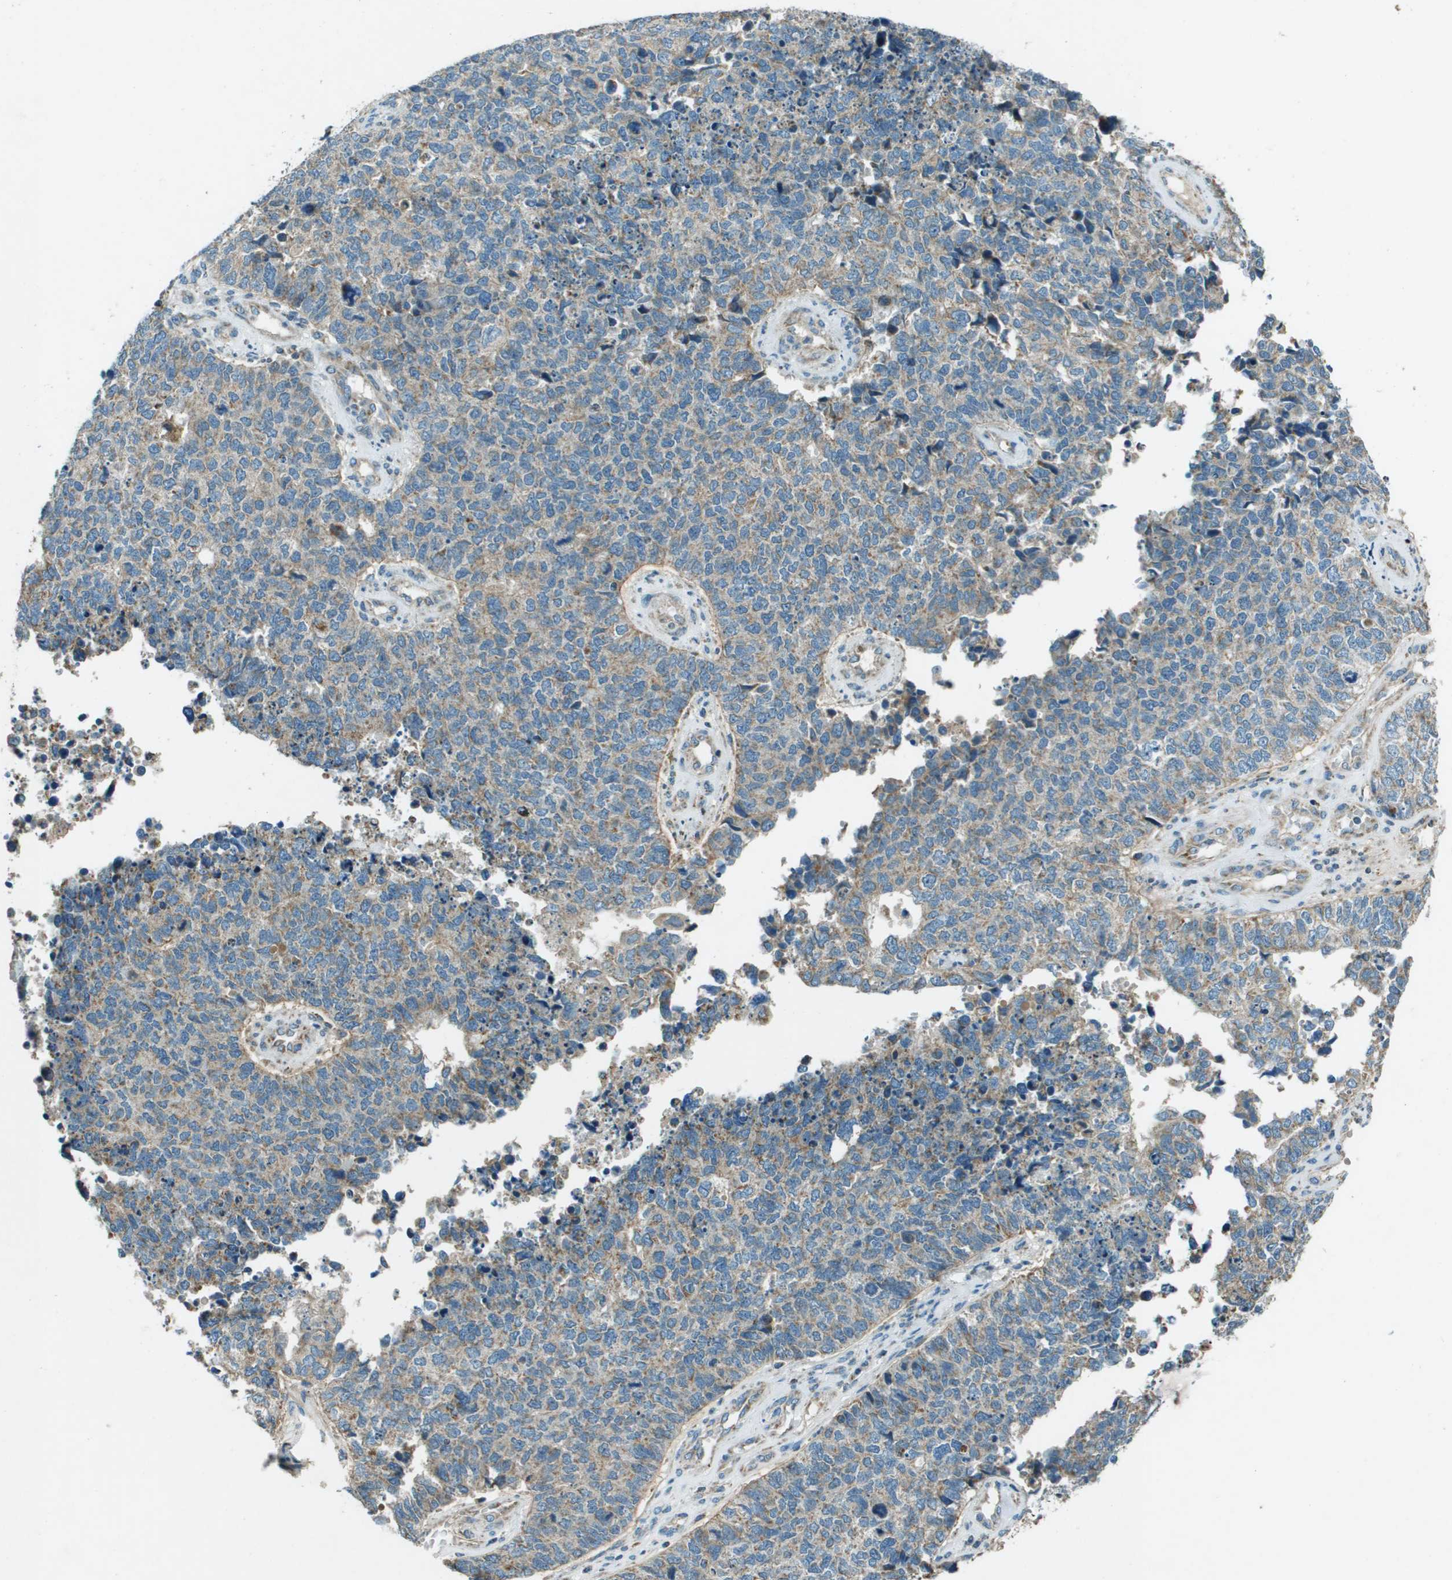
{"staining": {"intensity": "moderate", "quantity": ">75%", "location": "cytoplasmic/membranous"}, "tissue": "cervical cancer", "cell_type": "Tumor cells", "image_type": "cancer", "snomed": [{"axis": "morphology", "description": "Squamous cell carcinoma, NOS"}, {"axis": "topography", "description": "Cervix"}], "caption": "A photomicrograph of human squamous cell carcinoma (cervical) stained for a protein shows moderate cytoplasmic/membranous brown staining in tumor cells.", "gene": "MIGA1", "patient": {"sex": "female", "age": 63}}